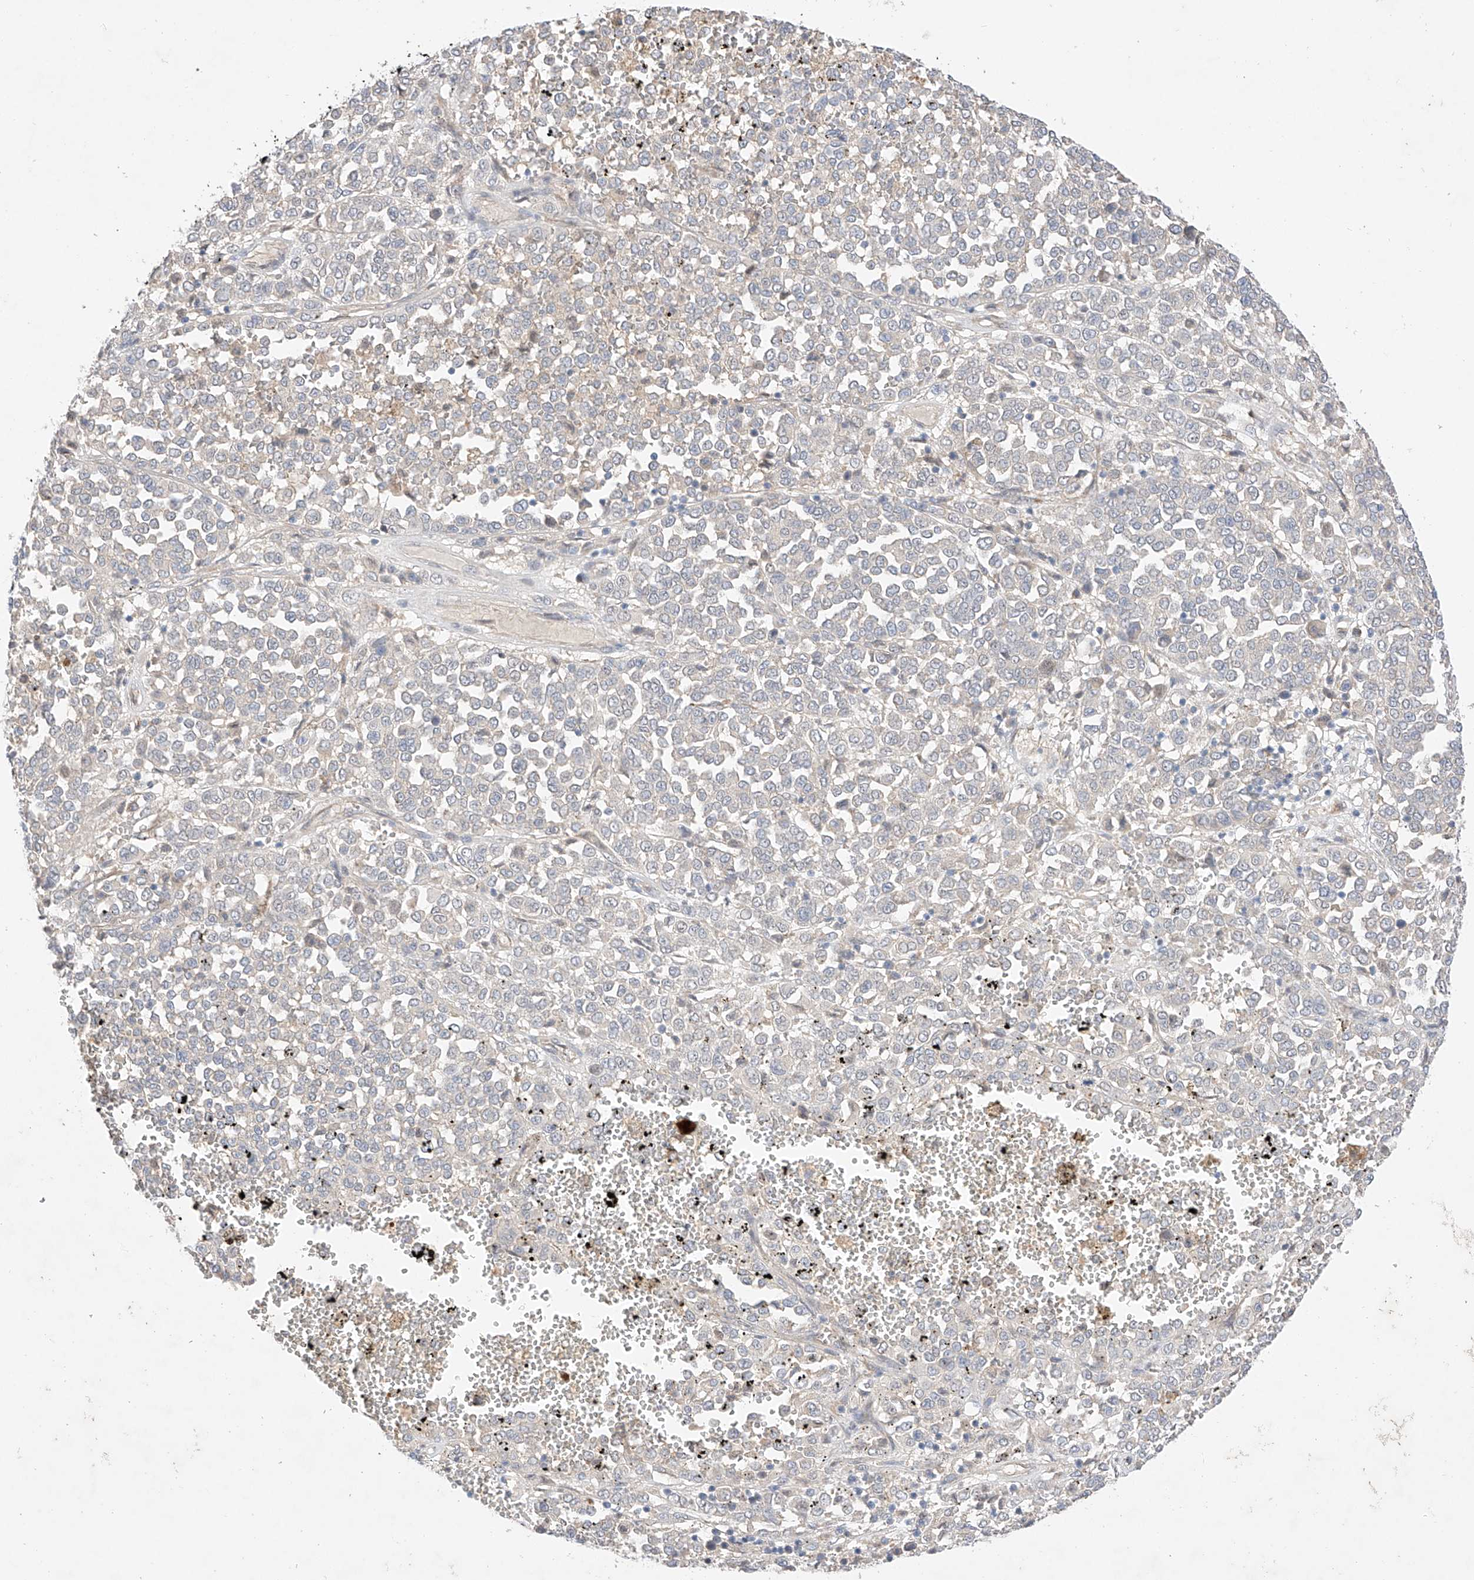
{"staining": {"intensity": "negative", "quantity": "none", "location": "none"}, "tissue": "melanoma", "cell_type": "Tumor cells", "image_type": "cancer", "snomed": [{"axis": "morphology", "description": "Malignant melanoma, Metastatic site"}, {"axis": "topography", "description": "Pancreas"}], "caption": "The image displays no significant staining in tumor cells of melanoma. (Immunohistochemistry, brightfield microscopy, high magnification).", "gene": "IL22RA2", "patient": {"sex": "female", "age": 30}}